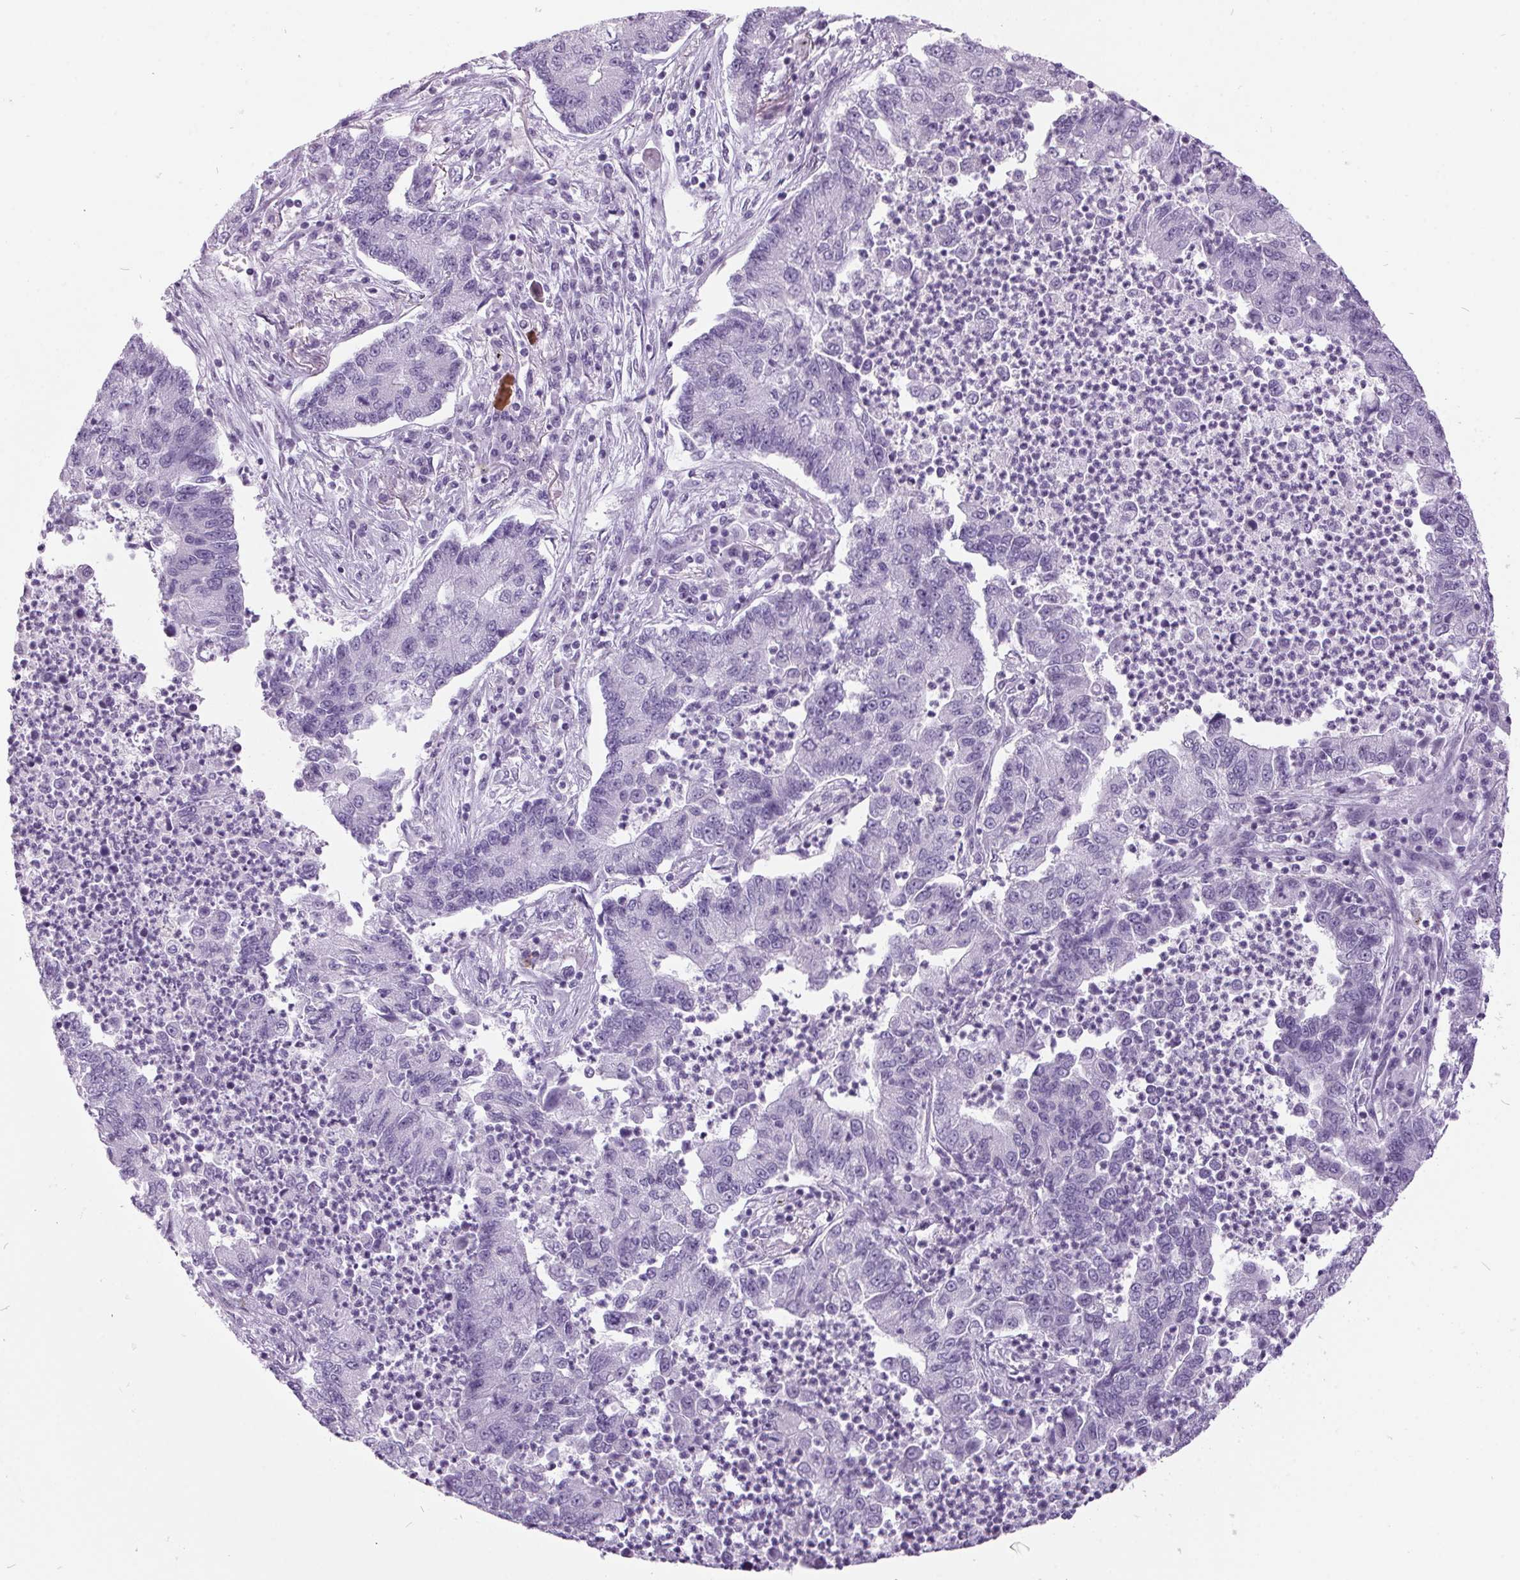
{"staining": {"intensity": "negative", "quantity": "none", "location": "none"}, "tissue": "lung cancer", "cell_type": "Tumor cells", "image_type": "cancer", "snomed": [{"axis": "morphology", "description": "Adenocarcinoma, NOS"}, {"axis": "topography", "description": "Lung"}], "caption": "IHC of human adenocarcinoma (lung) demonstrates no expression in tumor cells. Brightfield microscopy of immunohistochemistry stained with DAB (3,3'-diaminobenzidine) (brown) and hematoxylin (blue), captured at high magnification.", "gene": "ODAD2", "patient": {"sex": "female", "age": 57}}